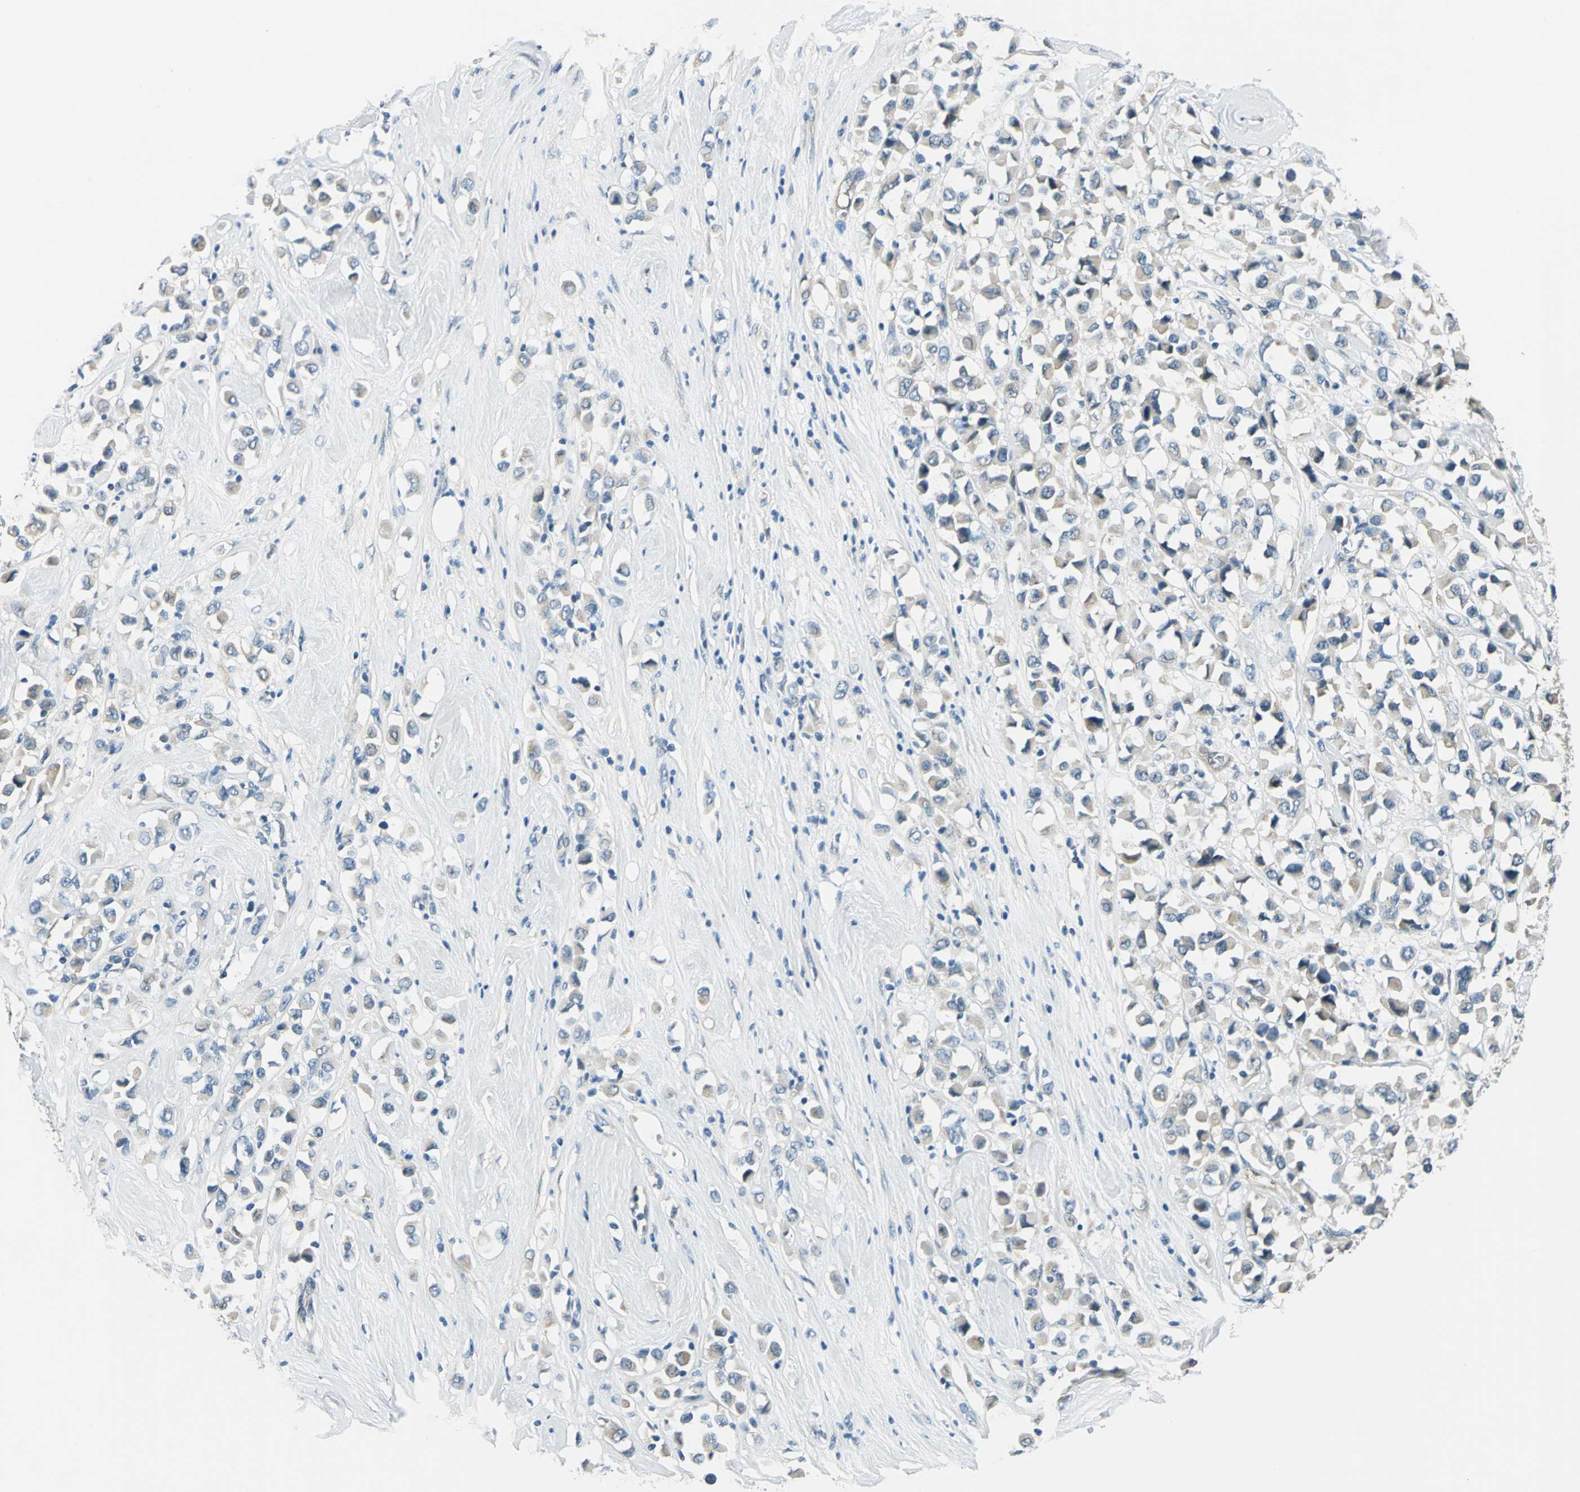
{"staining": {"intensity": "weak", "quantity": "<25%", "location": "cytoplasmic/membranous"}, "tissue": "breast cancer", "cell_type": "Tumor cells", "image_type": "cancer", "snomed": [{"axis": "morphology", "description": "Duct carcinoma"}, {"axis": "topography", "description": "Breast"}], "caption": "Human breast cancer stained for a protein using immunohistochemistry shows no staining in tumor cells.", "gene": "CDC42EP1", "patient": {"sex": "female", "age": 61}}